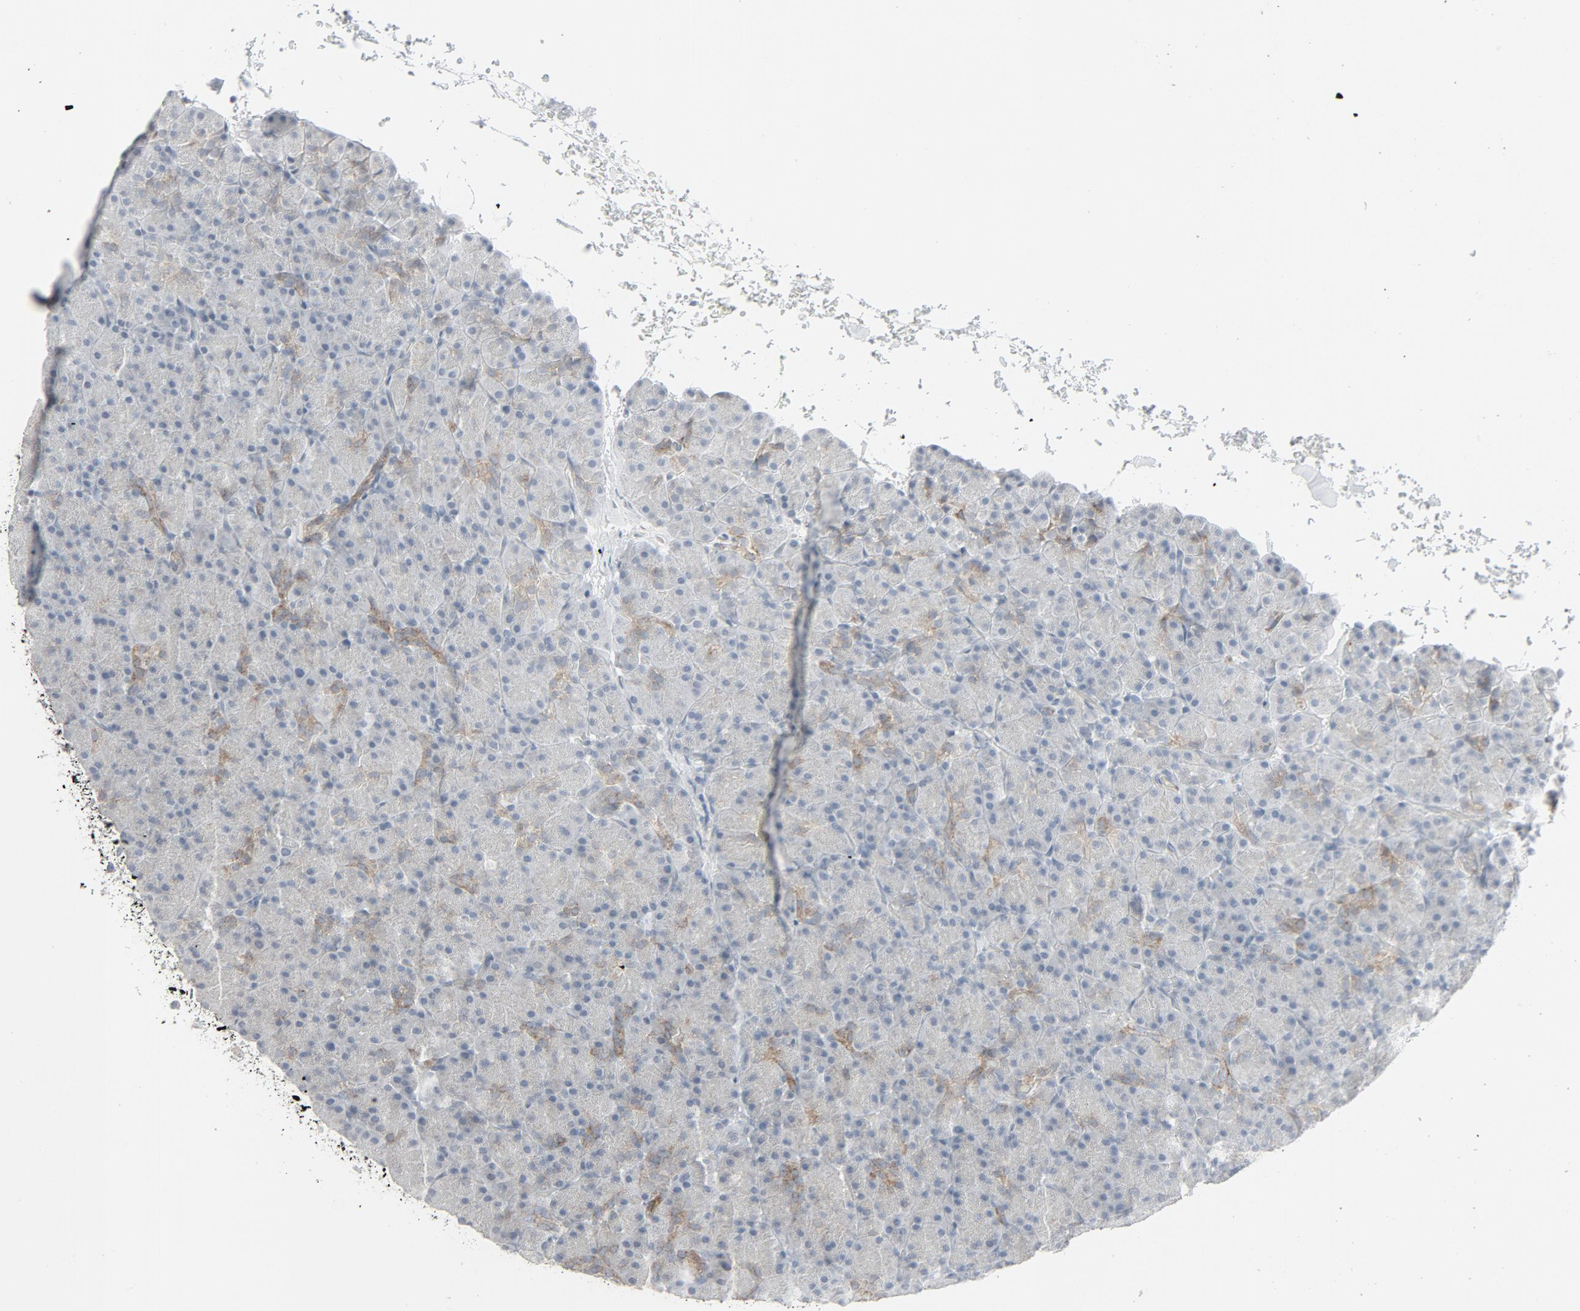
{"staining": {"intensity": "weak", "quantity": "<25%", "location": "cytoplasmic/membranous"}, "tissue": "pancreas", "cell_type": "Exocrine glandular cells", "image_type": "normal", "snomed": [{"axis": "morphology", "description": "Normal tissue, NOS"}, {"axis": "topography", "description": "Pancreas"}], "caption": "High power microscopy micrograph of an immunohistochemistry photomicrograph of normal pancreas, revealing no significant expression in exocrine glandular cells. (DAB (3,3'-diaminobenzidine) immunohistochemistry (IHC), high magnification).", "gene": "FGFR3", "patient": {"sex": "female", "age": 43}}